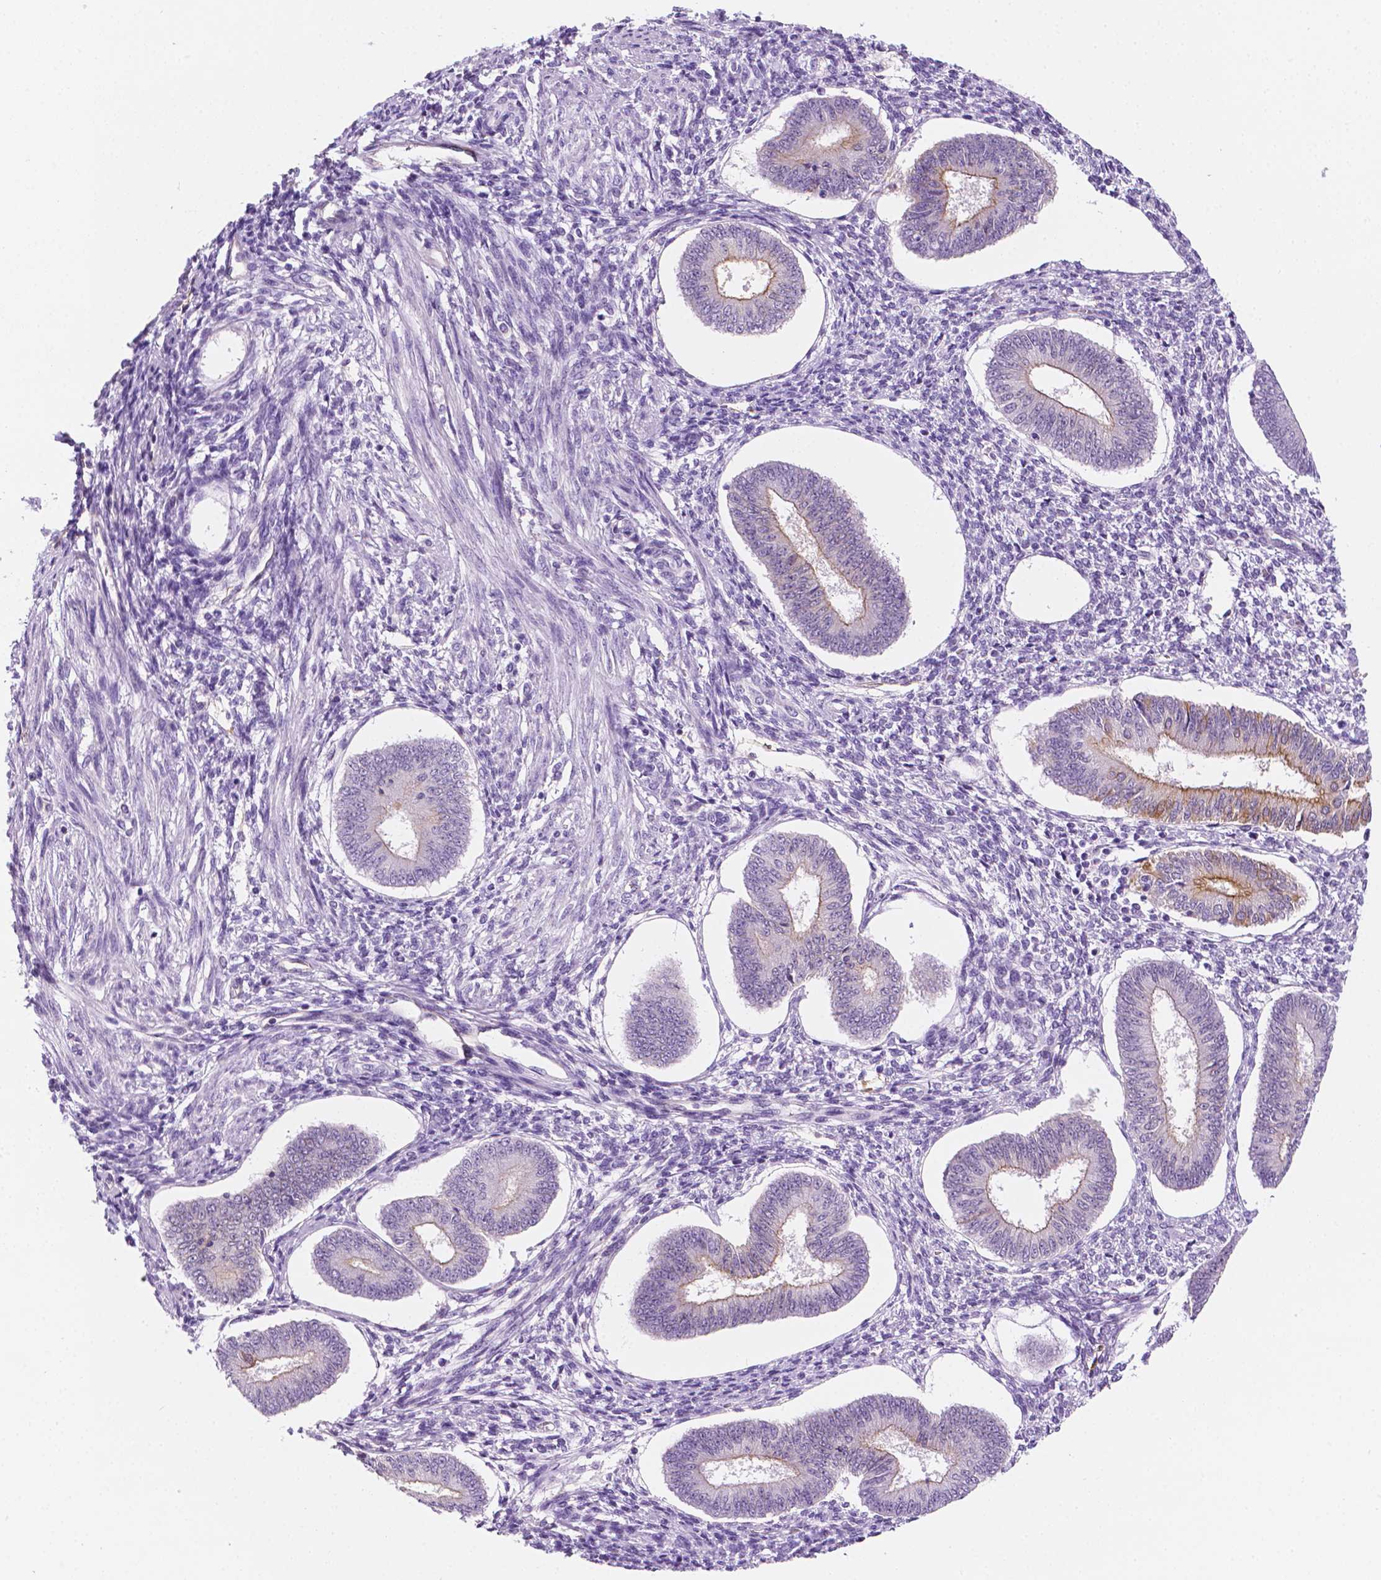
{"staining": {"intensity": "negative", "quantity": "none", "location": "none"}, "tissue": "endometrium", "cell_type": "Cells in endometrial stroma", "image_type": "normal", "snomed": [{"axis": "morphology", "description": "Normal tissue, NOS"}, {"axis": "topography", "description": "Endometrium"}], "caption": "This image is of unremarkable endometrium stained with immunohistochemistry (IHC) to label a protein in brown with the nuclei are counter-stained blue. There is no positivity in cells in endometrial stroma.", "gene": "PPL", "patient": {"sex": "female", "age": 42}}